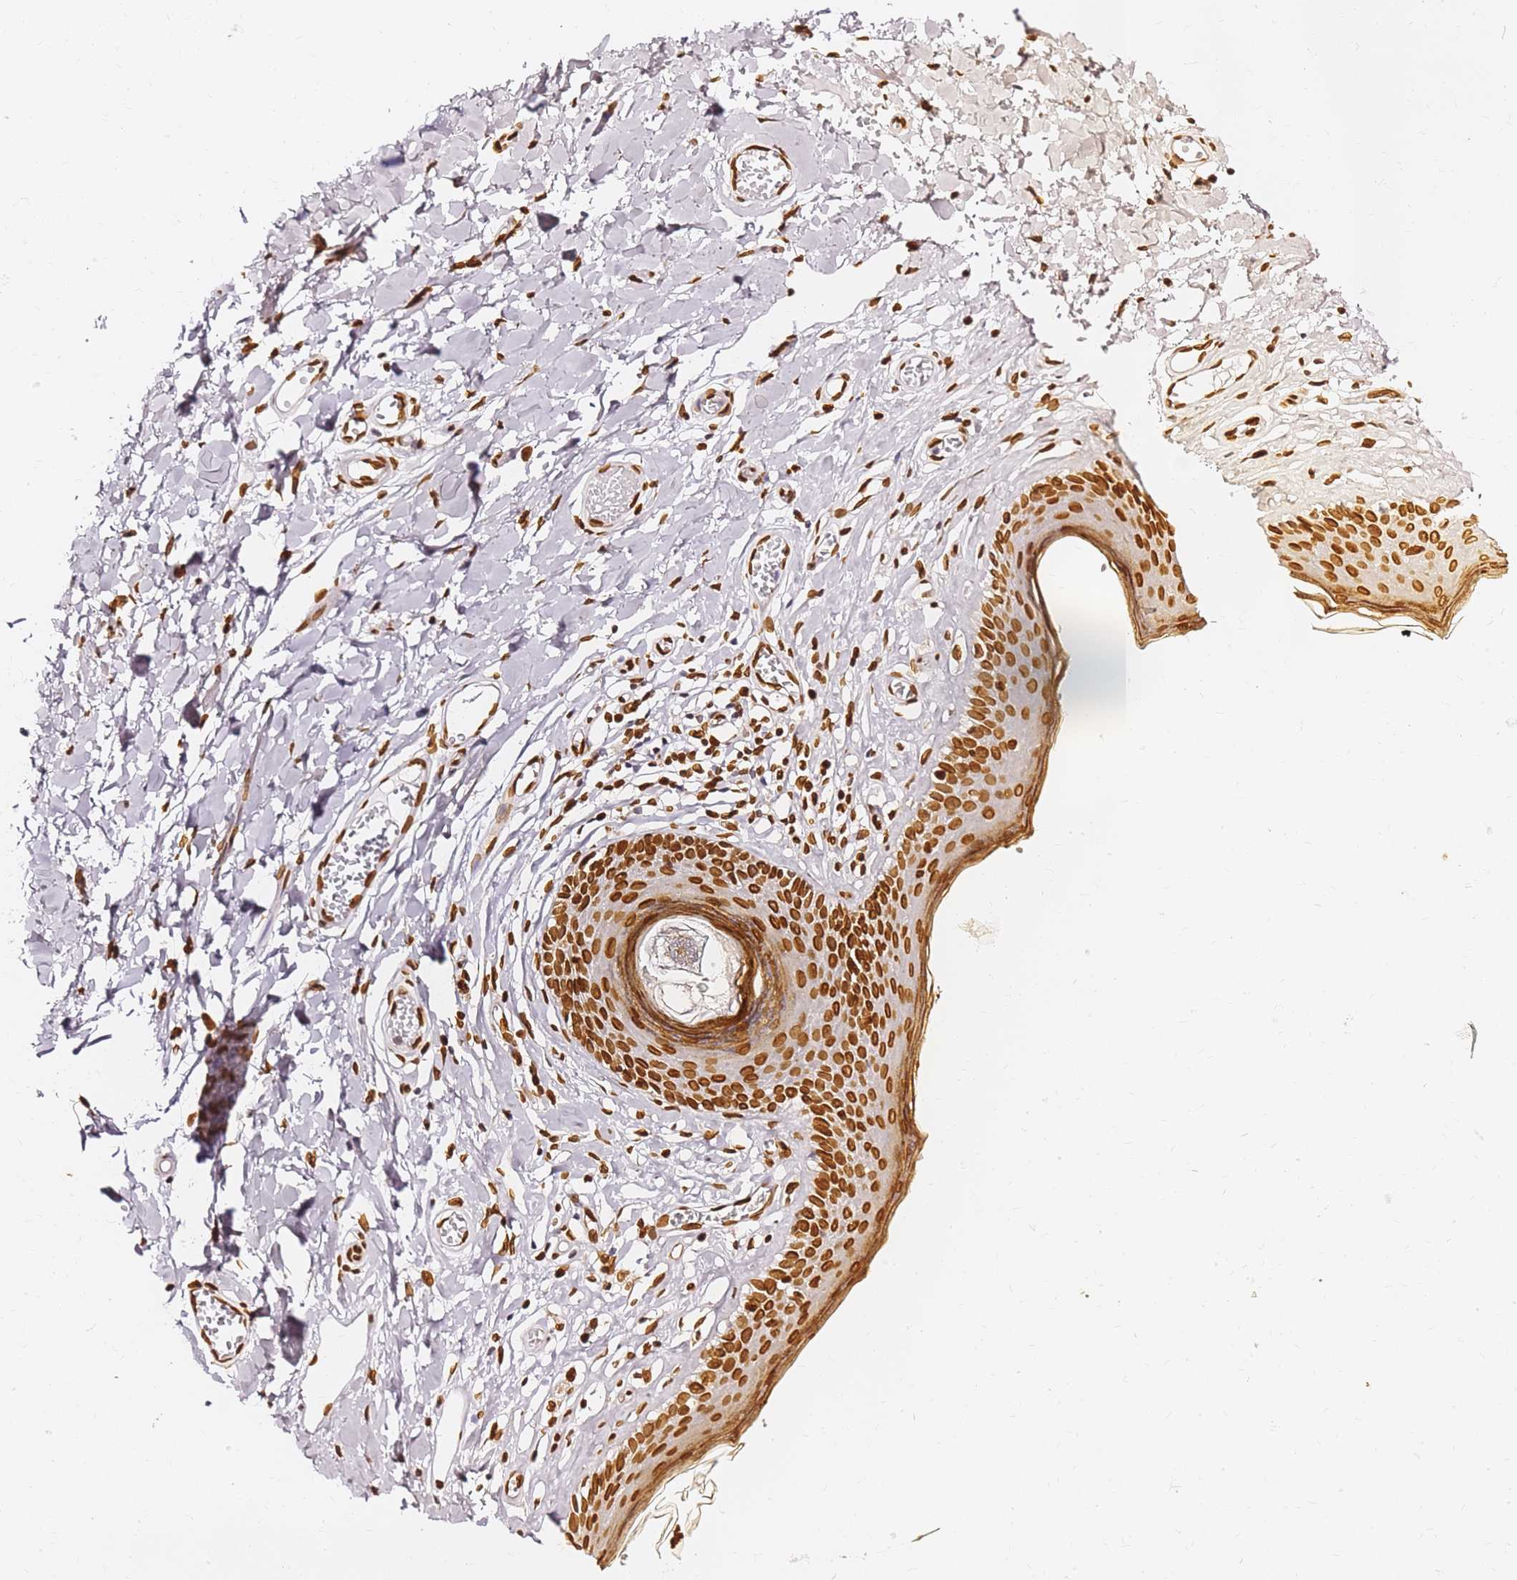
{"staining": {"intensity": "strong", "quantity": ">75%", "location": "cytoplasmic/membranous,nuclear"}, "tissue": "skin", "cell_type": "Epidermal cells", "image_type": "normal", "snomed": [{"axis": "morphology", "description": "Normal tissue, NOS"}, {"axis": "topography", "description": "Adipose tissue"}, {"axis": "topography", "description": "Vascular tissue"}, {"axis": "topography", "description": "Vulva"}, {"axis": "topography", "description": "Peripheral nerve tissue"}], "caption": "Protein staining reveals strong cytoplasmic/membranous,nuclear staining in about >75% of epidermal cells in unremarkable skin.", "gene": "C6orf141", "patient": {"sex": "female", "age": 86}}